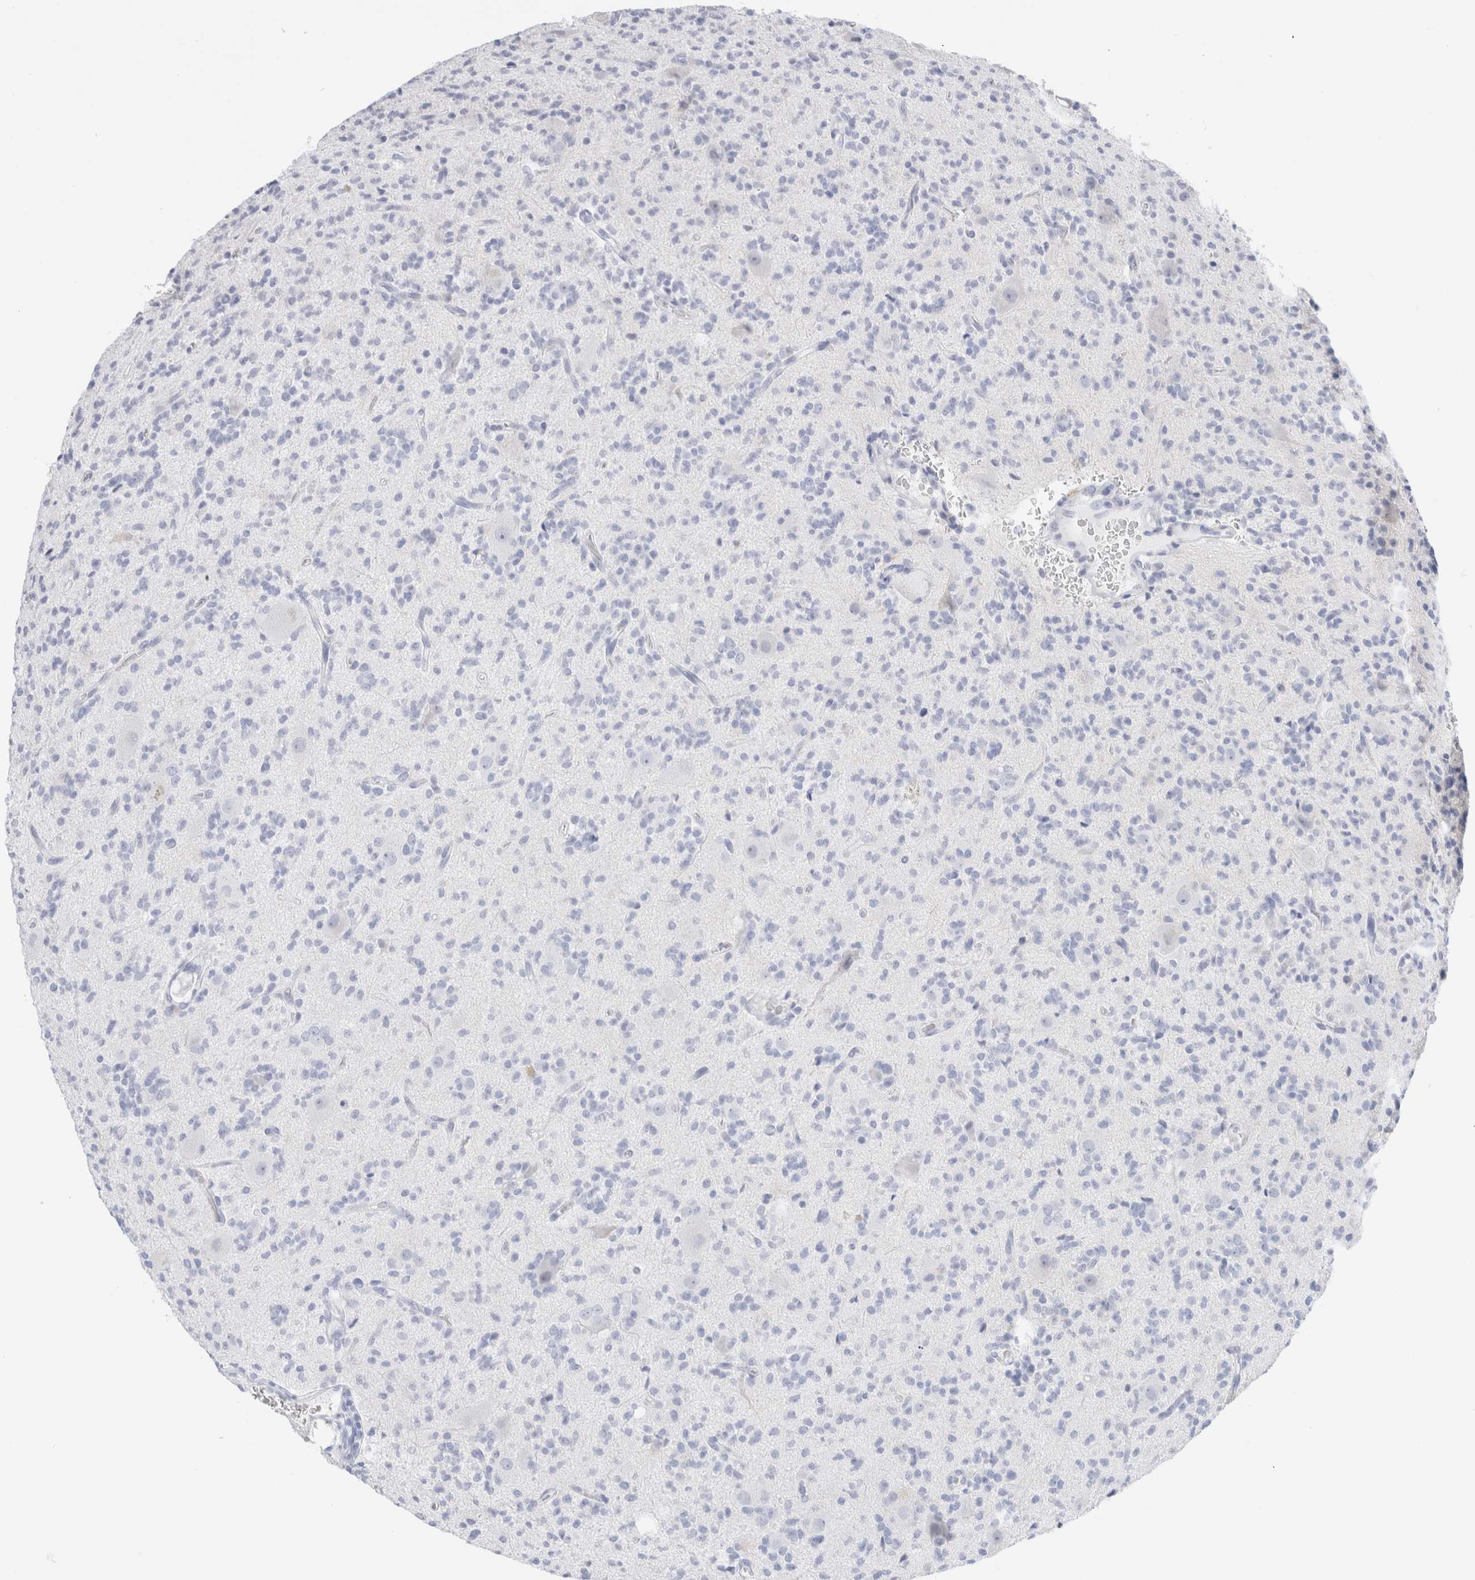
{"staining": {"intensity": "negative", "quantity": "none", "location": "none"}, "tissue": "glioma", "cell_type": "Tumor cells", "image_type": "cancer", "snomed": [{"axis": "morphology", "description": "Glioma, malignant, High grade"}, {"axis": "topography", "description": "Brain"}], "caption": "Immunohistochemistry (IHC) micrograph of human glioma stained for a protein (brown), which exhibits no positivity in tumor cells.", "gene": "ARG1", "patient": {"sex": "male", "age": 34}}